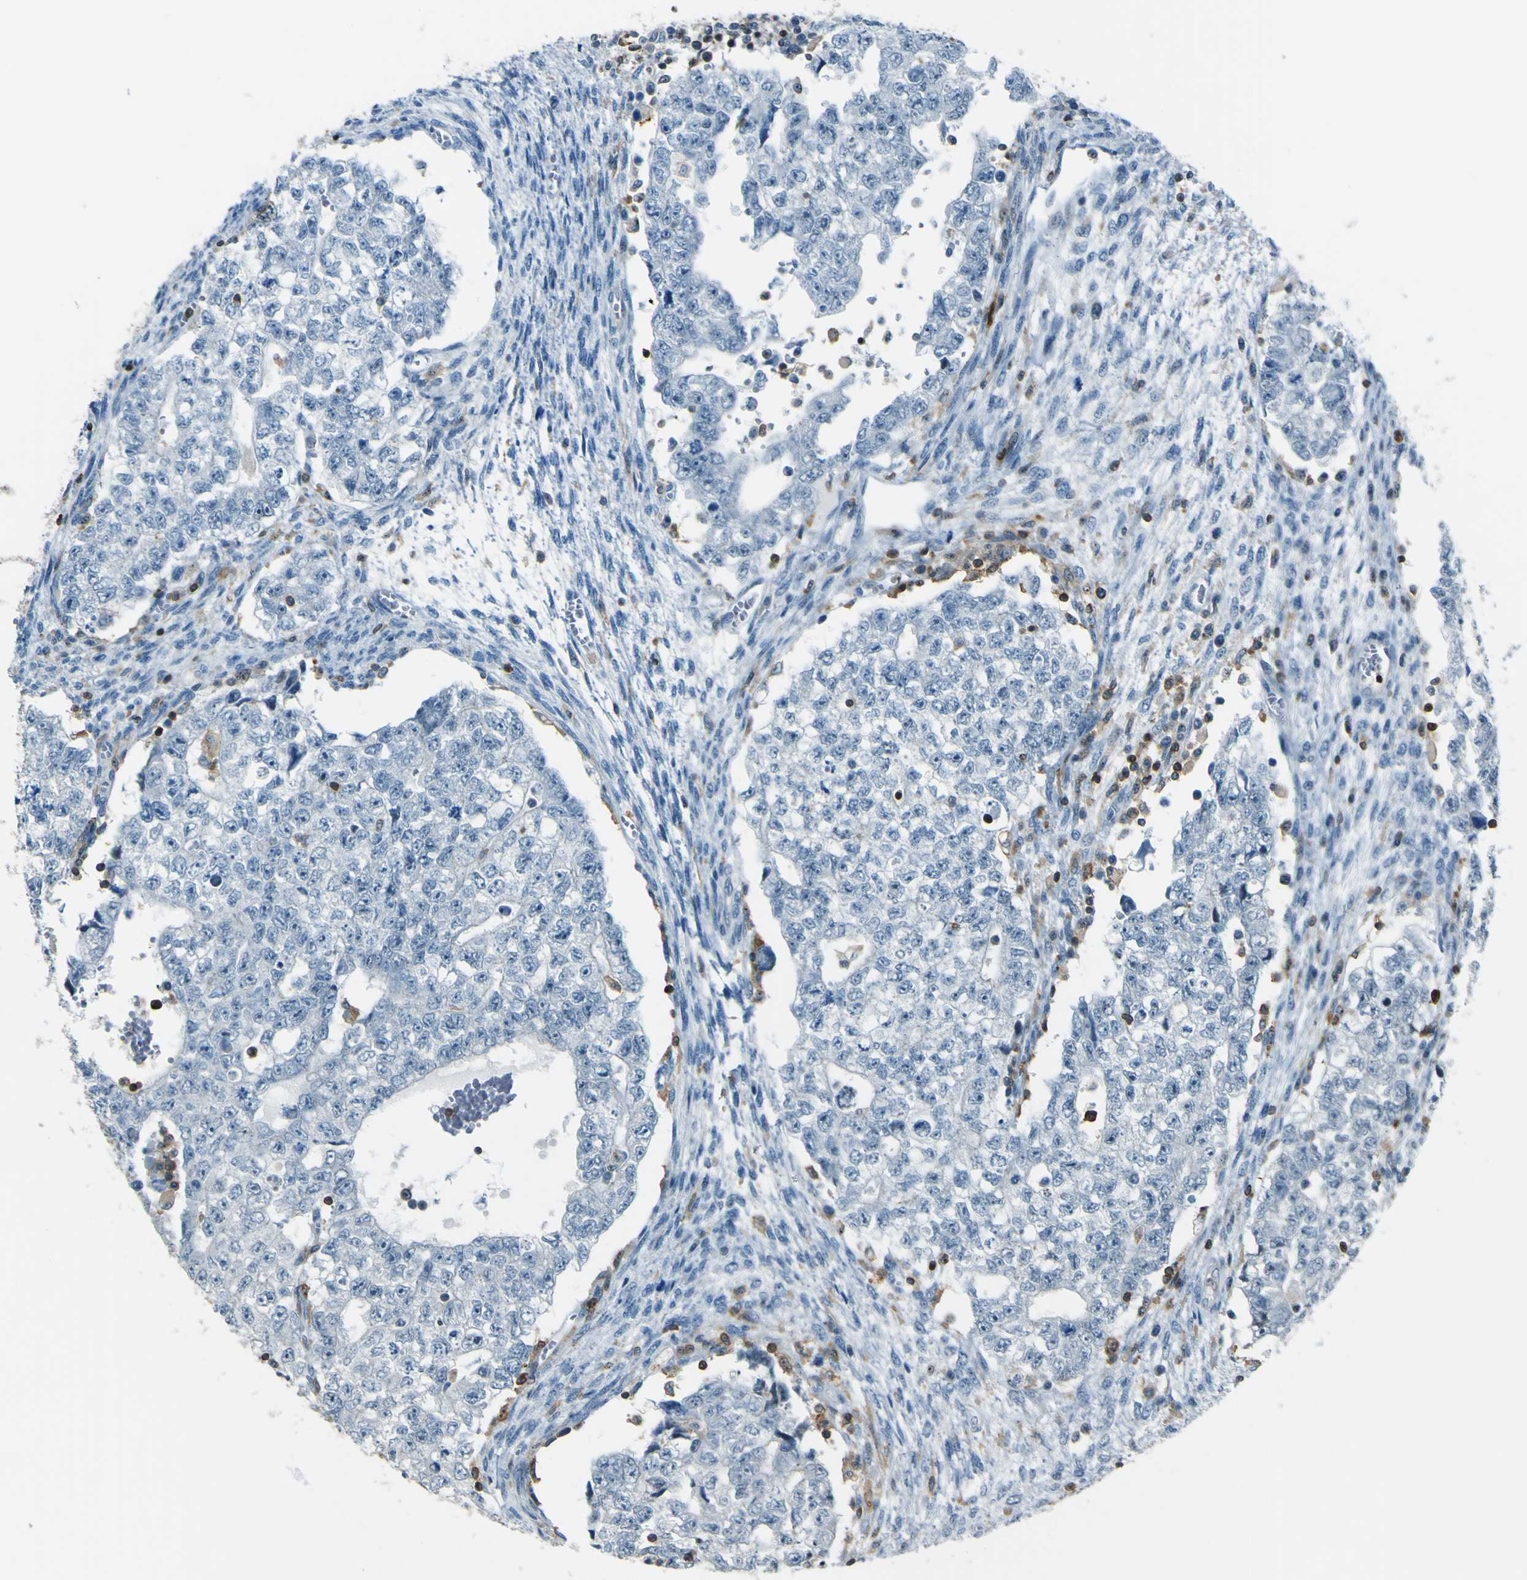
{"staining": {"intensity": "negative", "quantity": "none", "location": "none"}, "tissue": "testis cancer", "cell_type": "Tumor cells", "image_type": "cancer", "snomed": [{"axis": "morphology", "description": "Seminoma, NOS"}, {"axis": "morphology", "description": "Carcinoma, Embryonal, NOS"}, {"axis": "topography", "description": "Testis"}], "caption": "The immunohistochemistry image has no significant positivity in tumor cells of testis embryonal carcinoma tissue.", "gene": "PCDHB5", "patient": {"sex": "male", "age": 38}}